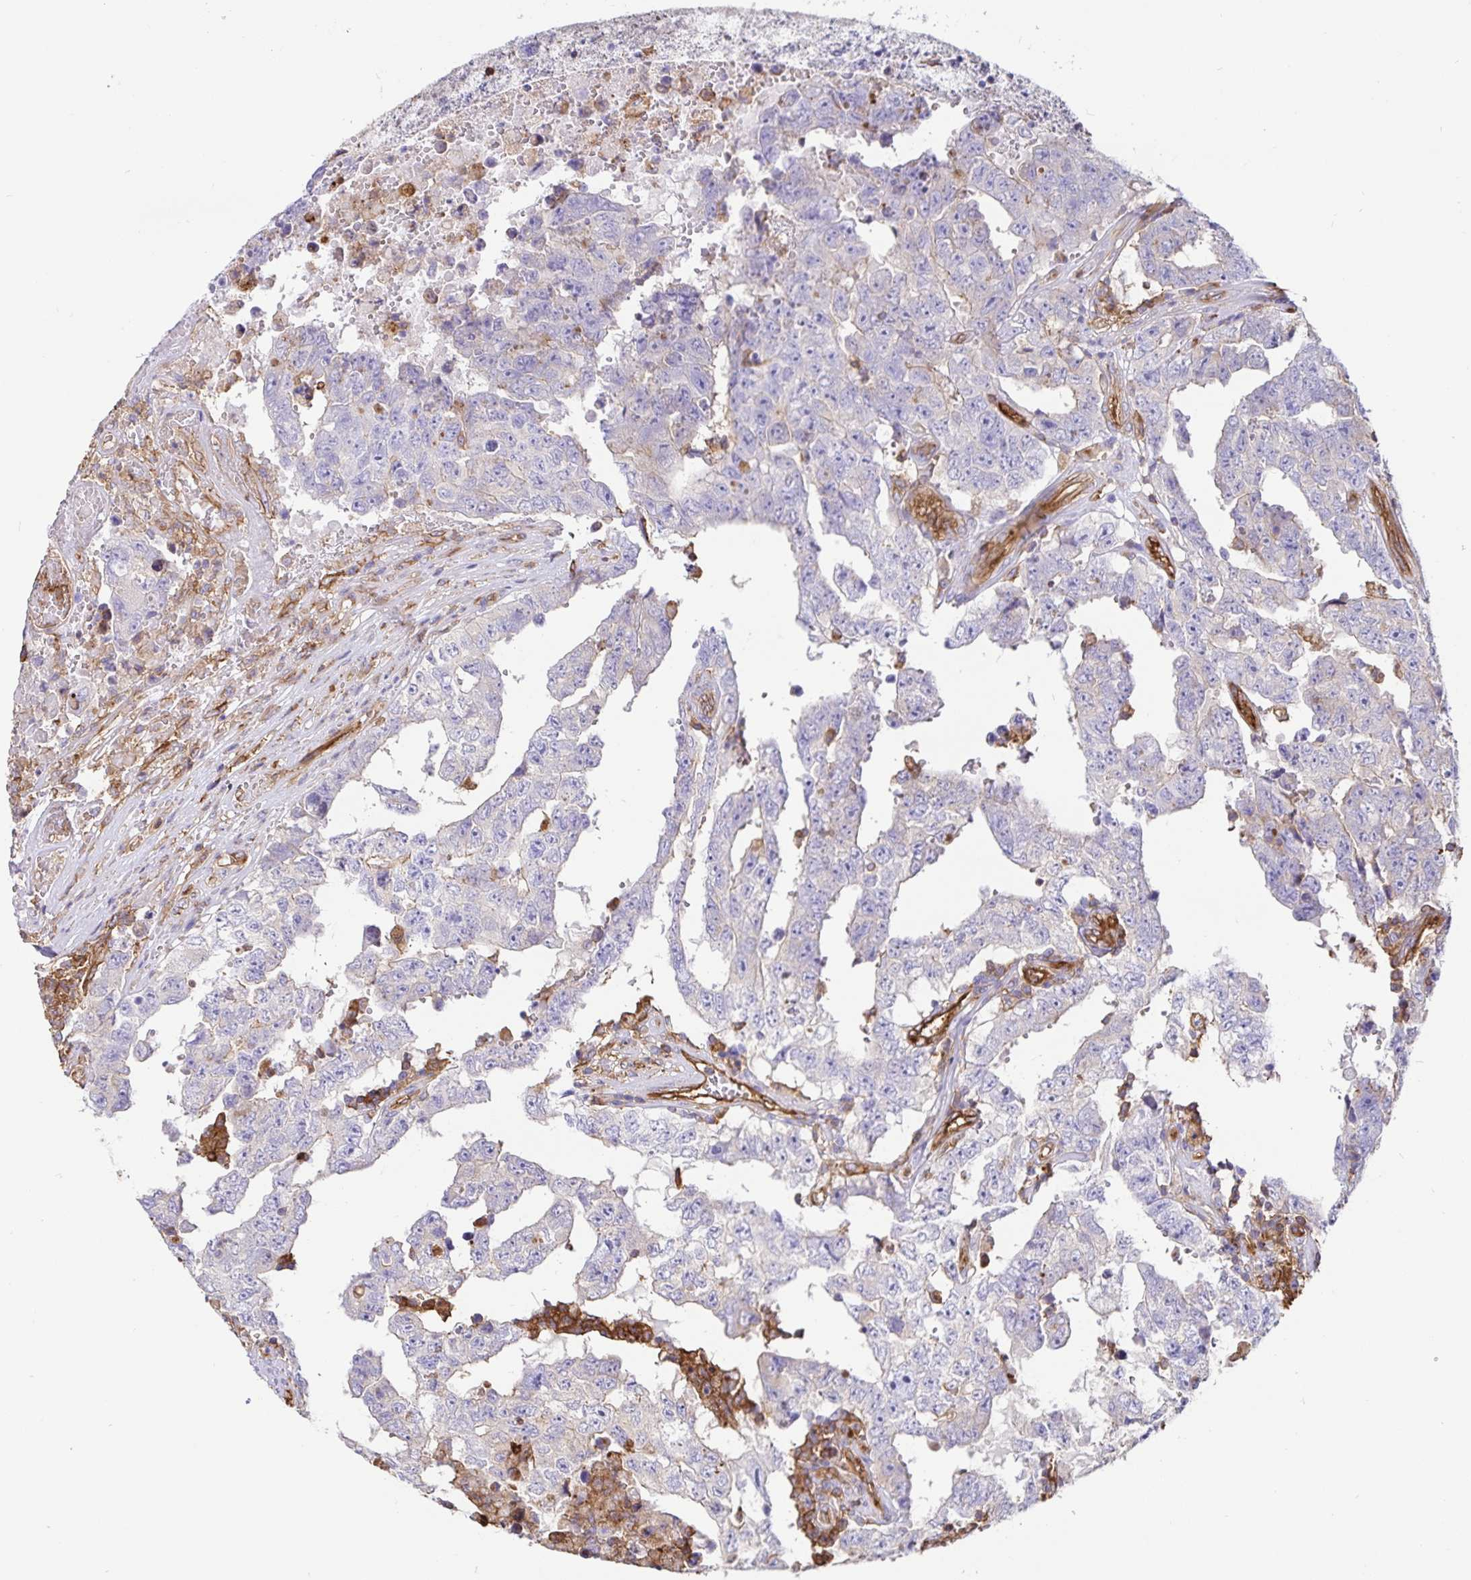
{"staining": {"intensity": "negative", "quantity": "none", "location": "none"}, "tissue": "testis cancer", "cell_type": "Tumor cells", "image_type": "cancer", "snomed": [{"axis": "morphology", "description": "Normal tissue, NOS"}, {"axis": "morphology", "description": "Carcinoma, Embryonal, NOS"}, {"axis": "topography", "description": "Testis"}, {"axis": "topography", "description": "Epididymis"}], "caption": "An immunohistochemistry (IHC) micrograph of embryonal carcinoma (testis) is shown. There is no staining in tumor cells of embryonal carcinoma (testis).", "gene": "ANXA2", "patient": {"sex": "male", "age": 25}}